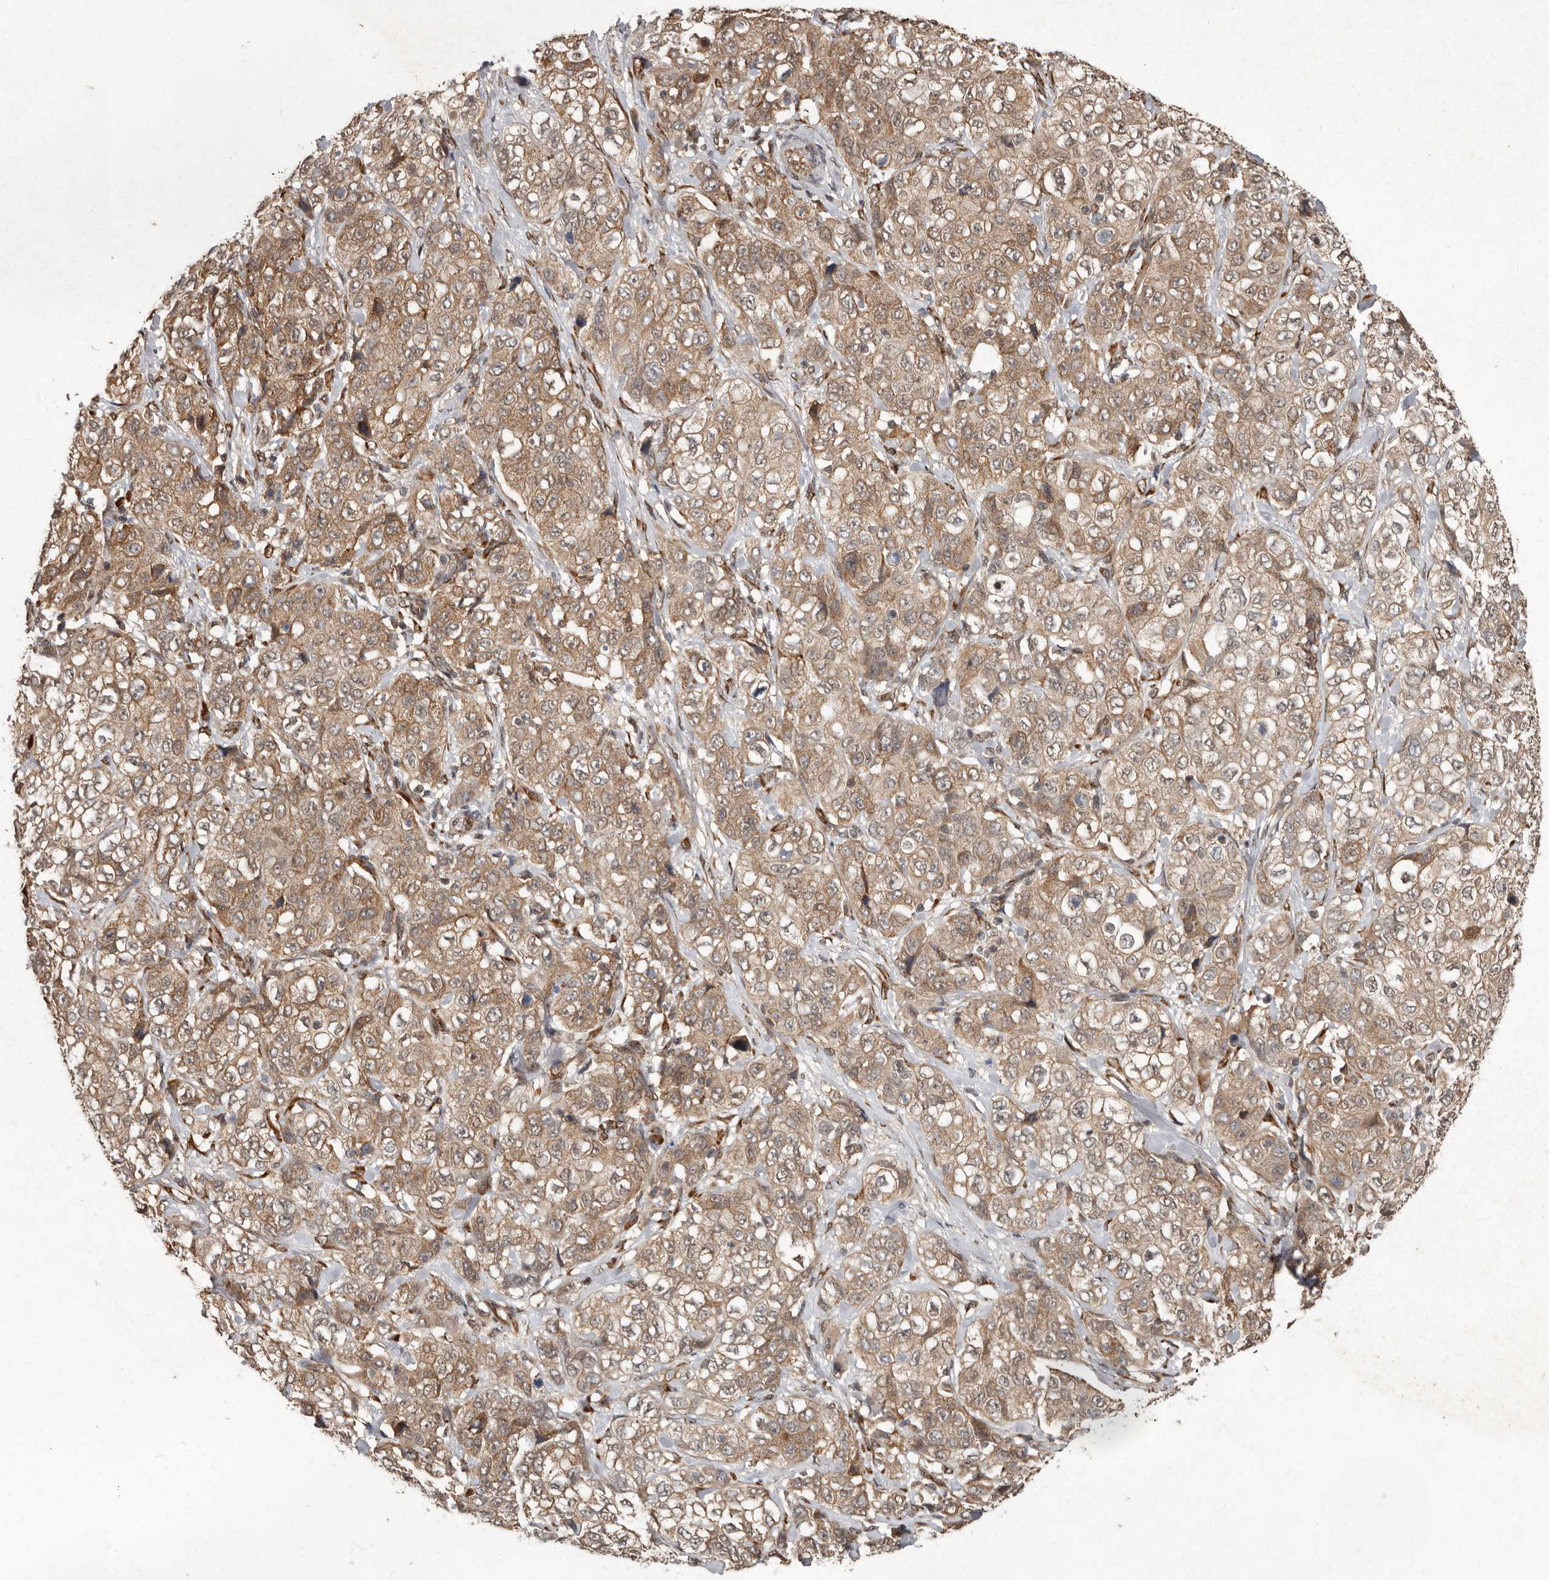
{"staining": {"intensity": "moderate", "quantity": ">75%", "location": "cytoplasmic/membranous"}, "tissue": "stomach cancer", "cell_type": "Tumor cells", "image_type": "cancer", "snomed": [{"axis": "morphology", "description": "Adenocarcinoma, NOS"}, {"axis": "topography", "description": "Stomach"}], "caption": "Protein analysis of adenocarcinoma (stomach) tissue reveals moderate cytoplasmic/membranous staining in about >75% of tumor cells.", "gene": "LRGUK", "patient": {"sex": "male", "age": 48}}